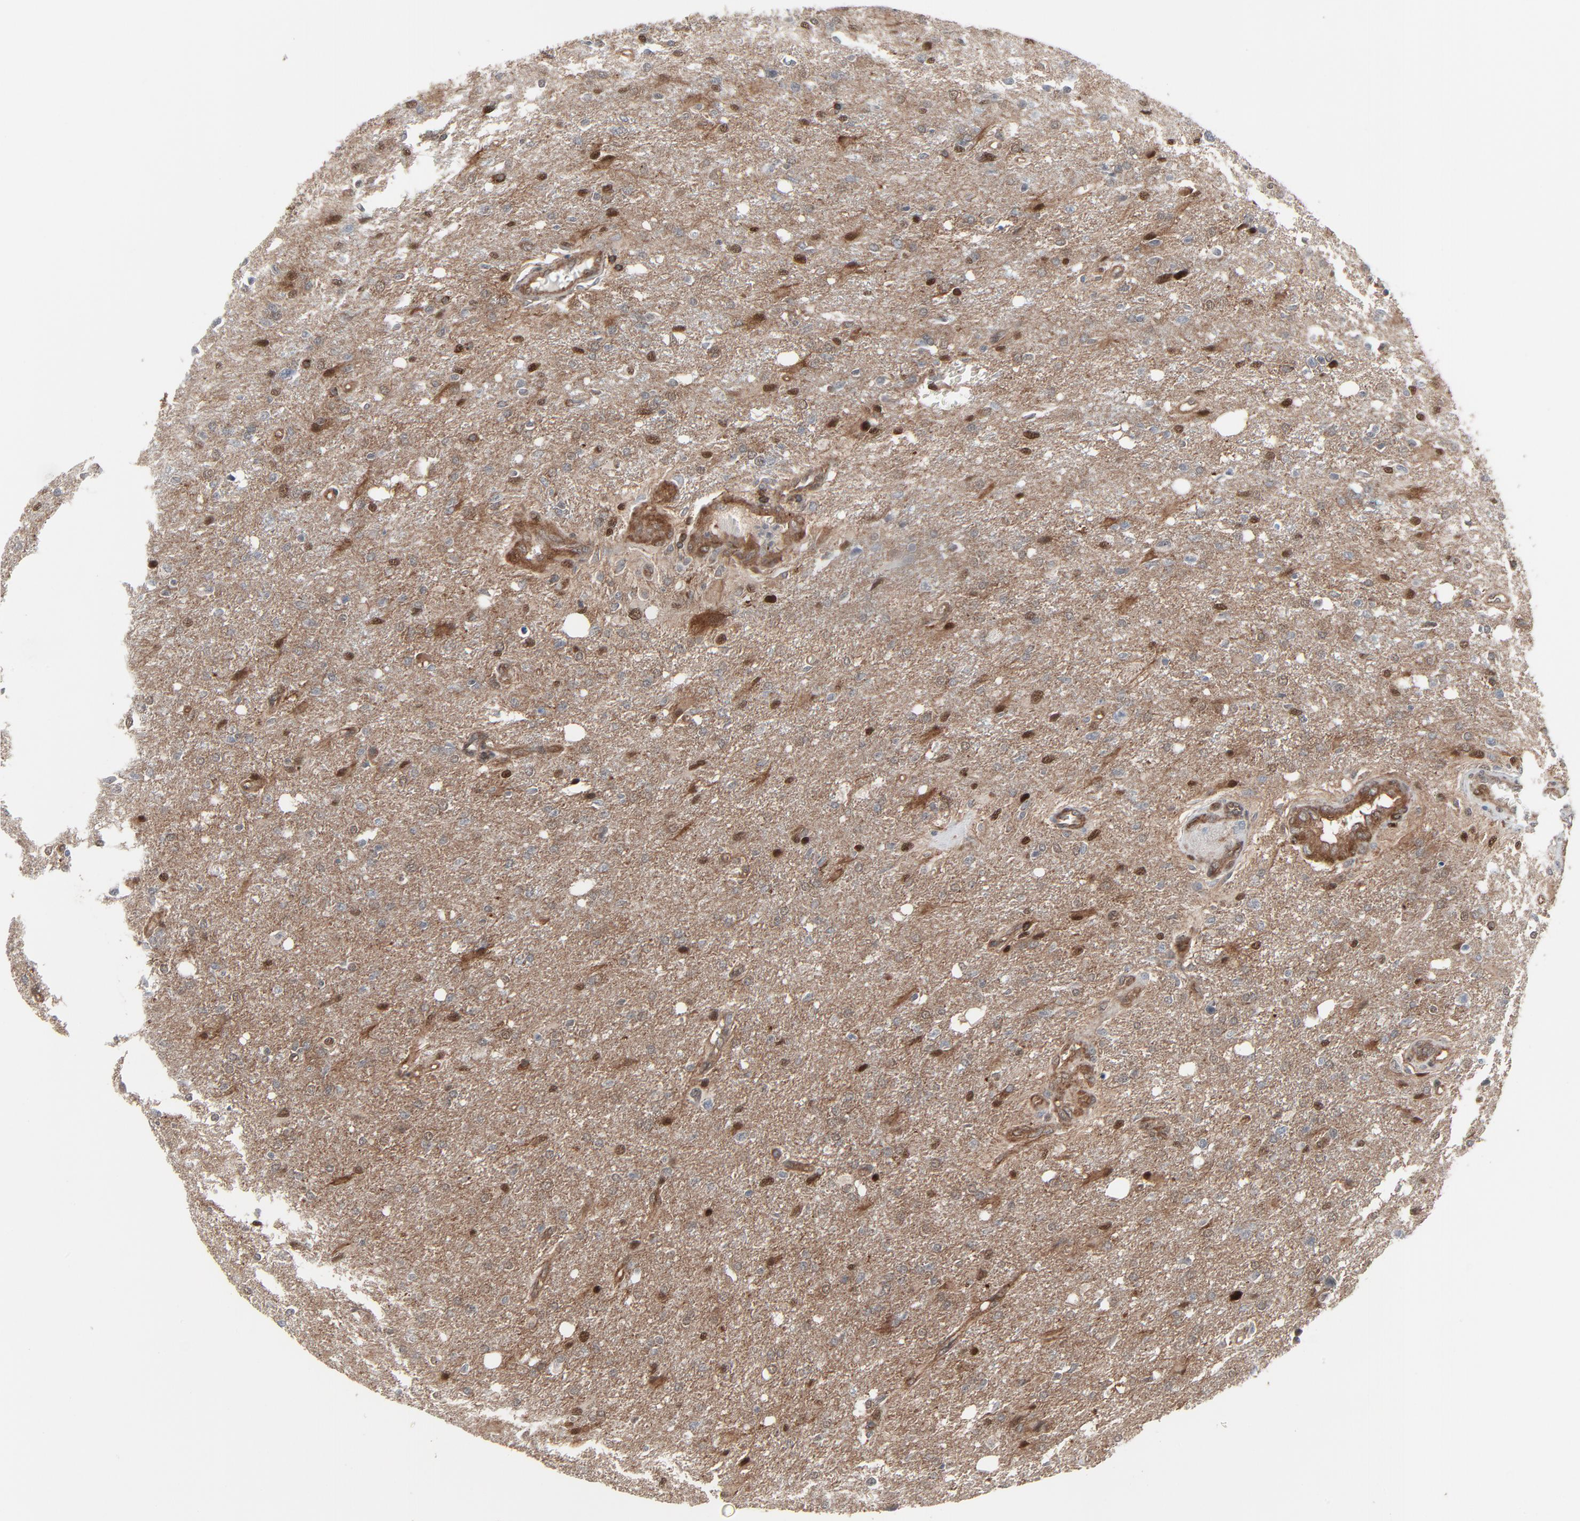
{"staining": {"intensity": "moderate", "quantity": "25%-75%", "location": "nuclear"}, "tissue": "glioma", "cell_type": "Tumor cells", "image_type": "cancer", "snomed": [{"axis": "morphology", "description": "Glioma, malignant, High grade"}, {"axis": "topography", "description": "Cerebral cortex"}], "caption": "The photomicrograph exhibits staining of malignant glioma (high-grade), revealing moderate nuclear protein staining (brown color) within tumor cells.", "gene": "OPTN", "patient": {"sex": "male", "age": 76}}